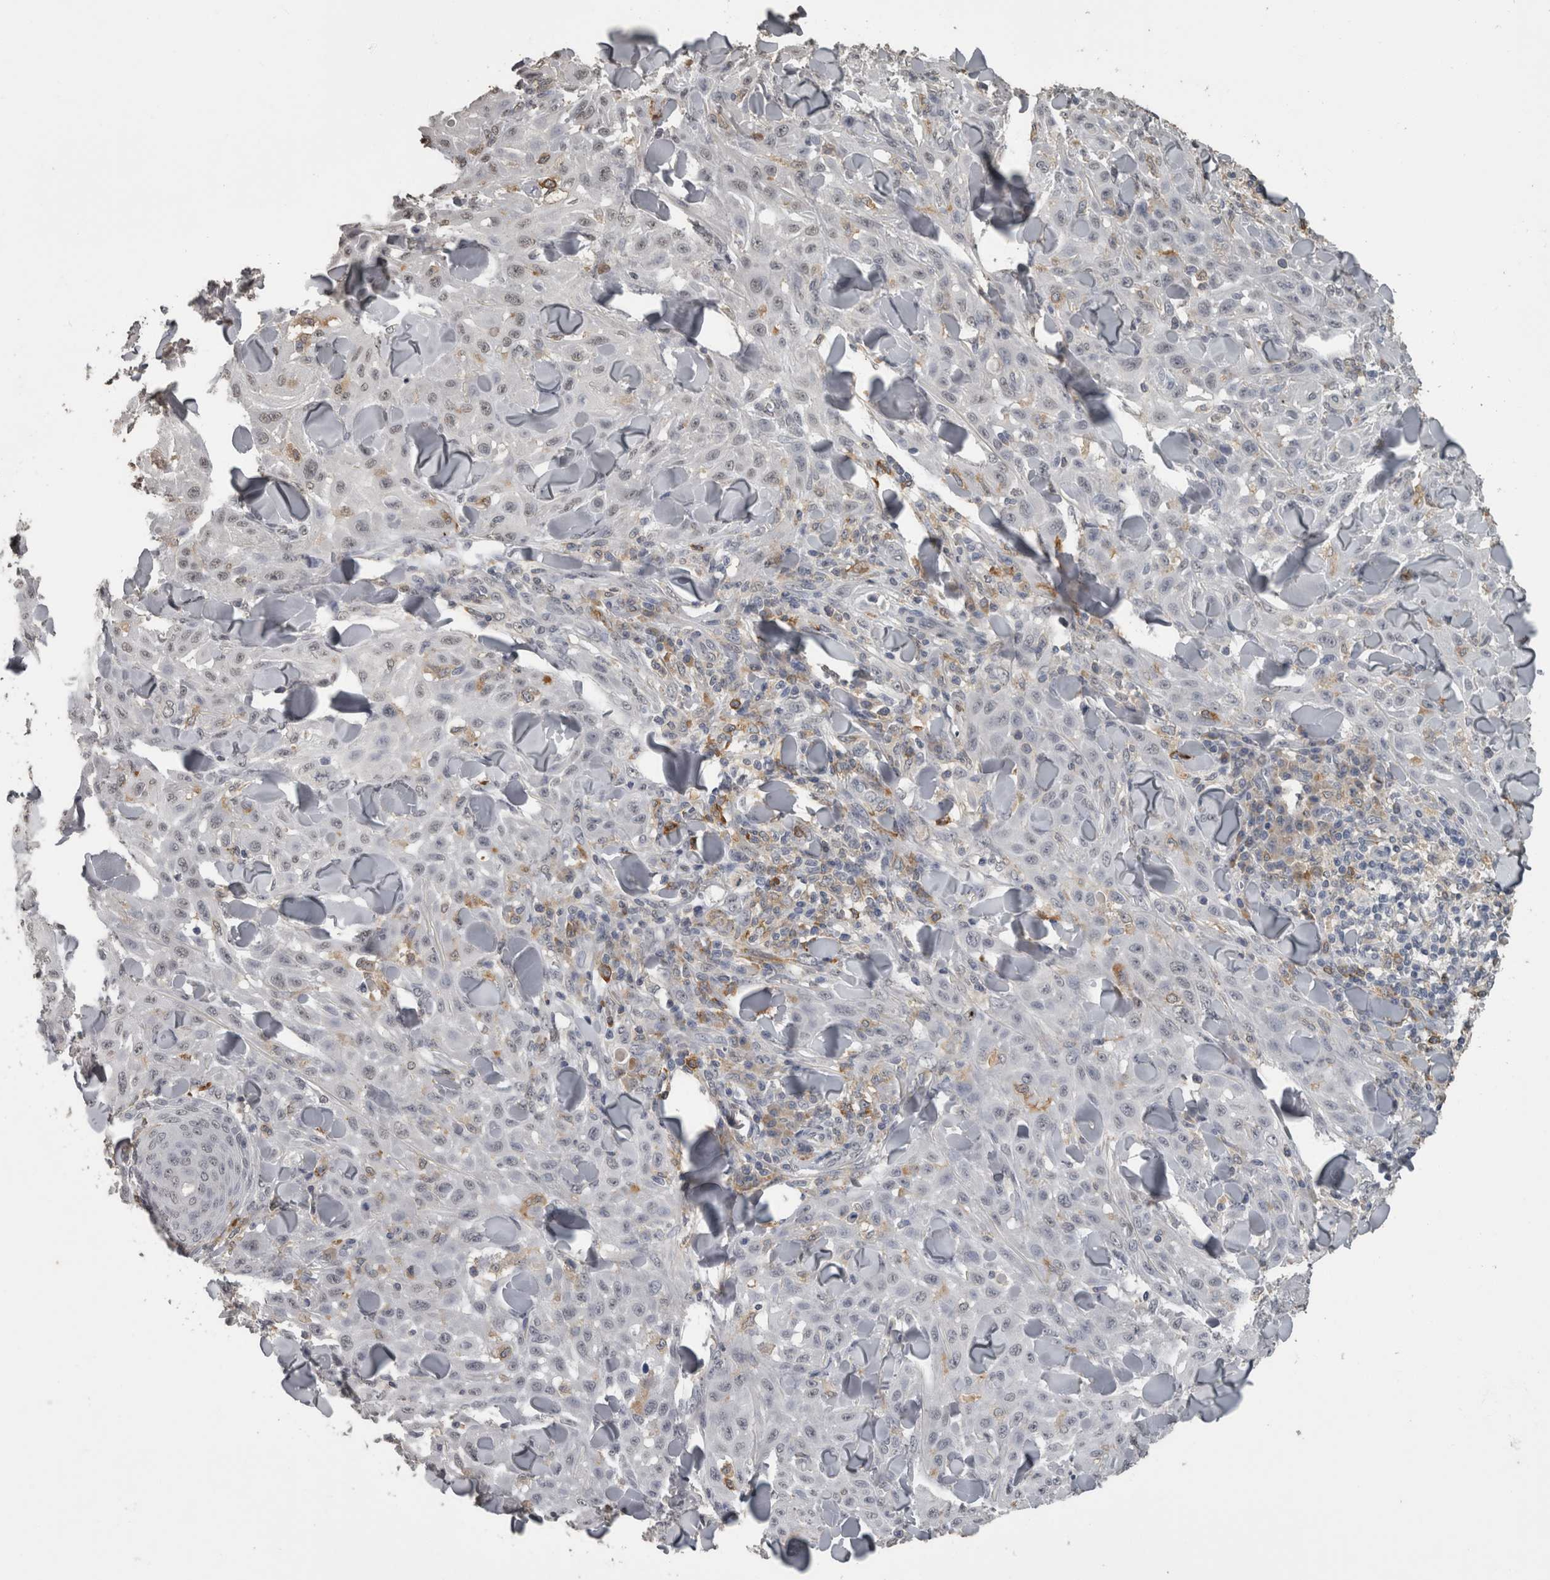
{"staining": {"intensity": "negative", "quantity": "none", "location": "none"}, "tissue": "skin cancer", "cell_type": "Tumor cells", "image_type": "cancer", "snomed": [{"axis": "morphology", "description": "Squamous cell carcinoma, NOS"}, {"axis": "topography", "description": "Skin"}], "caption": "Skin squamous cell carcinoma was stained to show a protein in brown. There is no significant staining in tumor cells.", "gene": "PIK3AP1", "patient": {"sex": "male", "age": 24}}